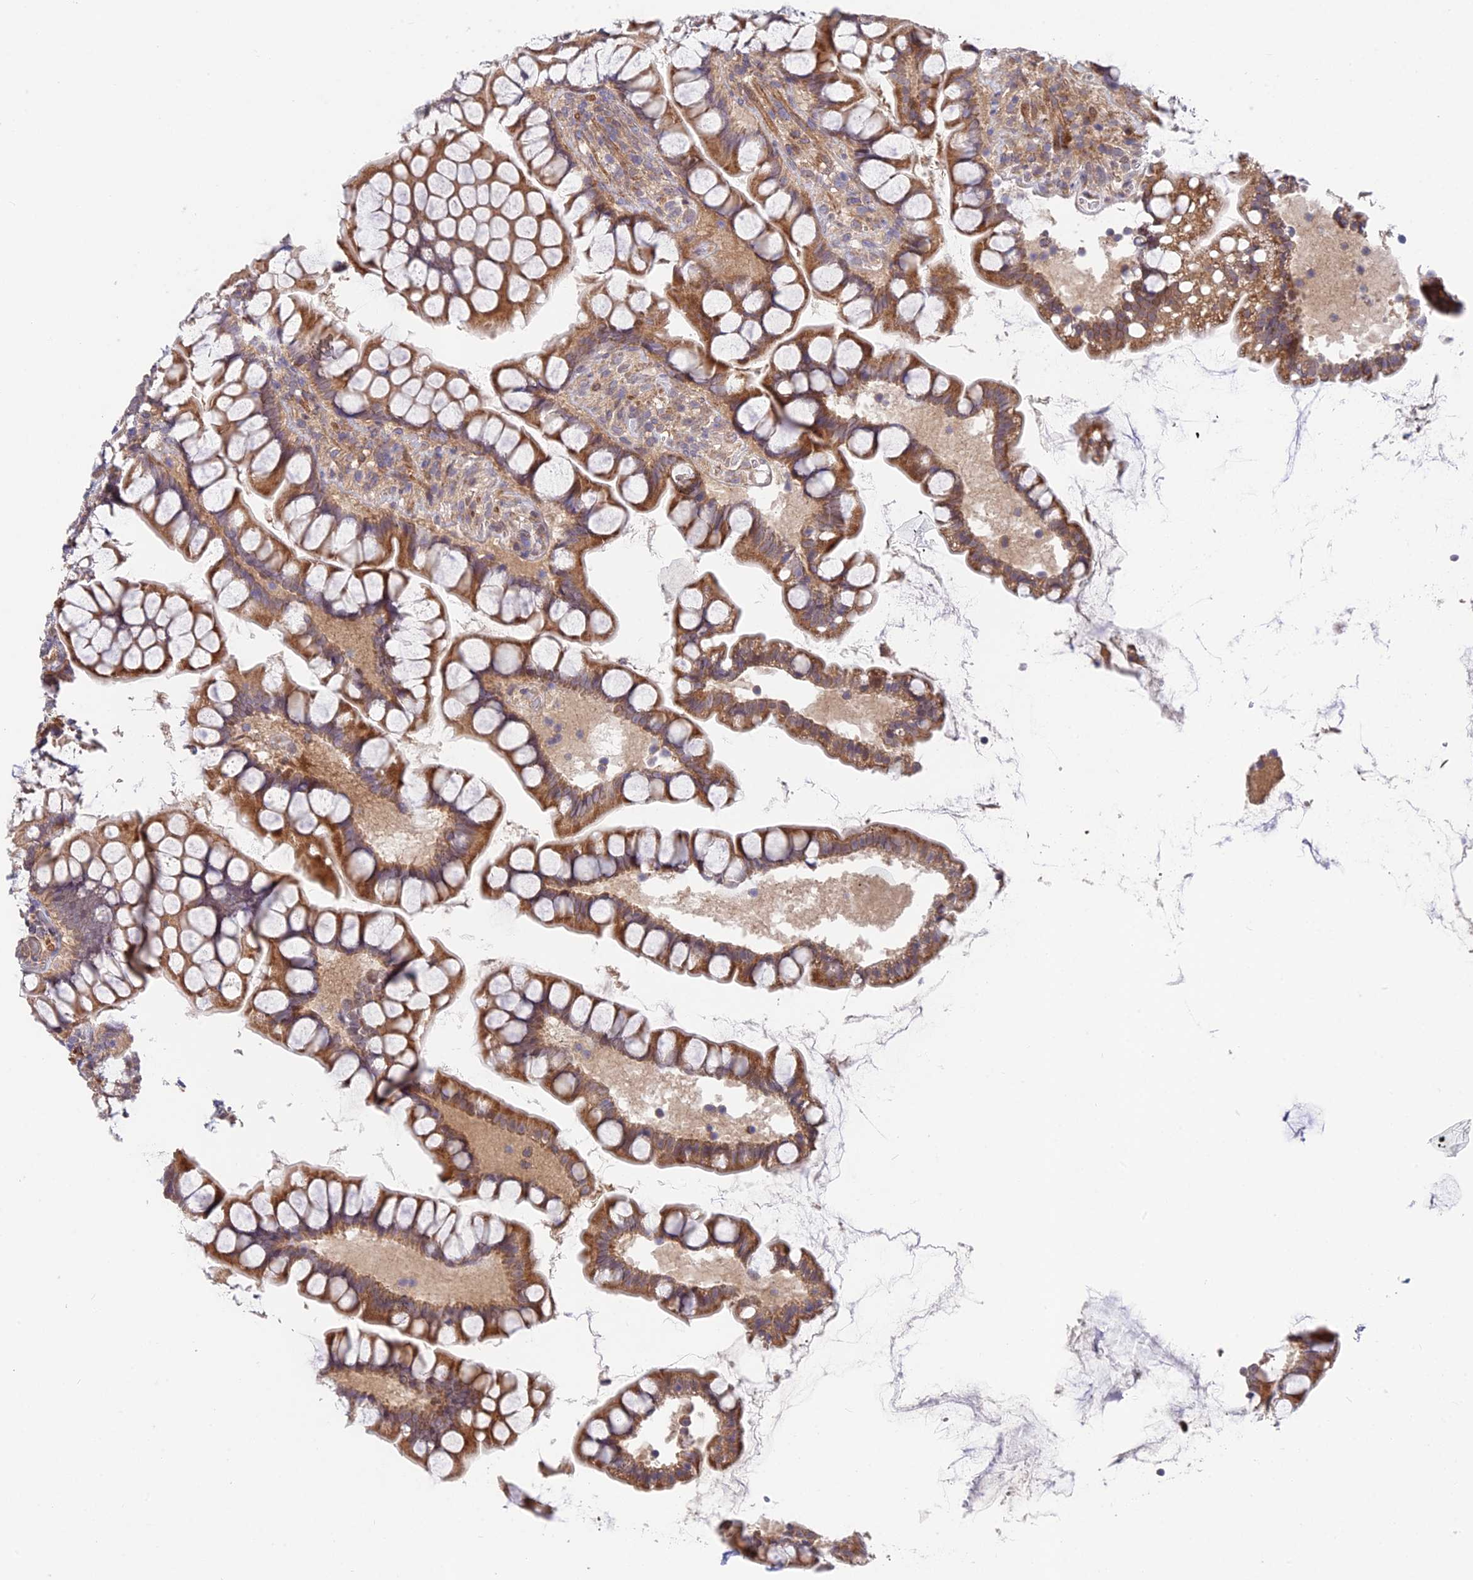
{"staining": {"intensity": "moderate", "quantity": ">75%", "location": "cytoplasmic/membranous"}, "tissue": "small intestine", "cell_type": "Glandular cells", "image_type": "normal", "snomed": [{"axis": "morphology", "description": "Normal tissue, NOS"}, {"axis": "topography", "description": "Small intestine"}], "caption": "An image showing moderate cytoplasmic/membranous staining in about >75% of glandular cells in benign small intestine, as visualized by brown immunohistochemical staining.", "gene": "UROS", "patient": {"sex": "male", "age": 70}}